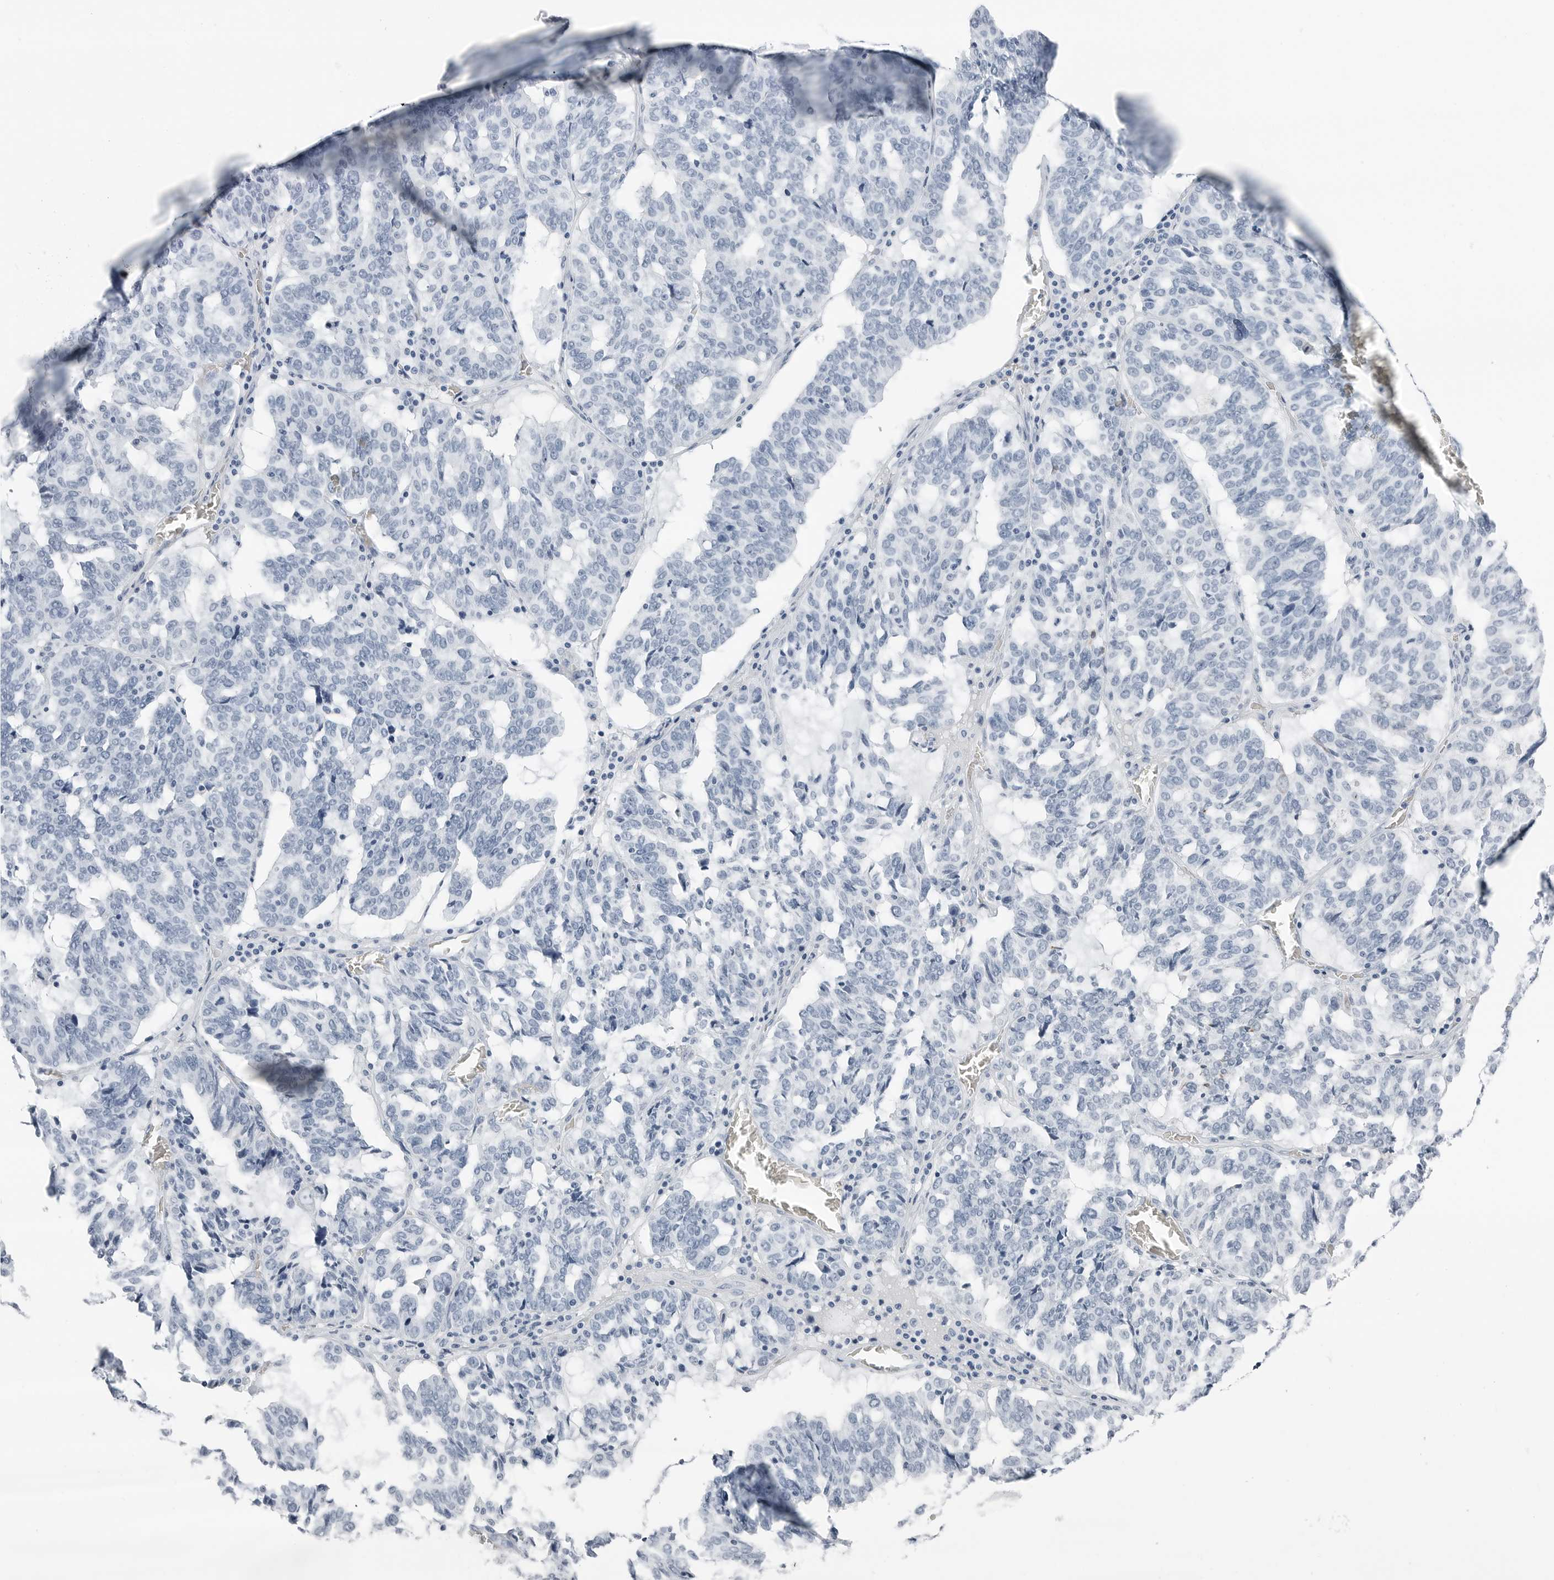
{"staining": {"intensity": "negative", "quantity": "none", "location": "none"}, "tissue": "ovarian cancer", "cell_type": "Tumor cells", "image_type": "cancer", "snomed": [{"axis": "morphology", "description": "Cystadenocarcinoma, serous, NOS"}, {"axis": "topography", "description": "Ovary"}], "caption": "Tumor cells are negative for brown protein staining in serous cystadenocarcinoma (ovarian). The staining is performed using DAB (3,3'-diaminobenzidine) brown chromogen with nuclei counter-stained in using hematoxylin.", "gene": "SLPI", "patient": {"sex": "female", "age": 59}}